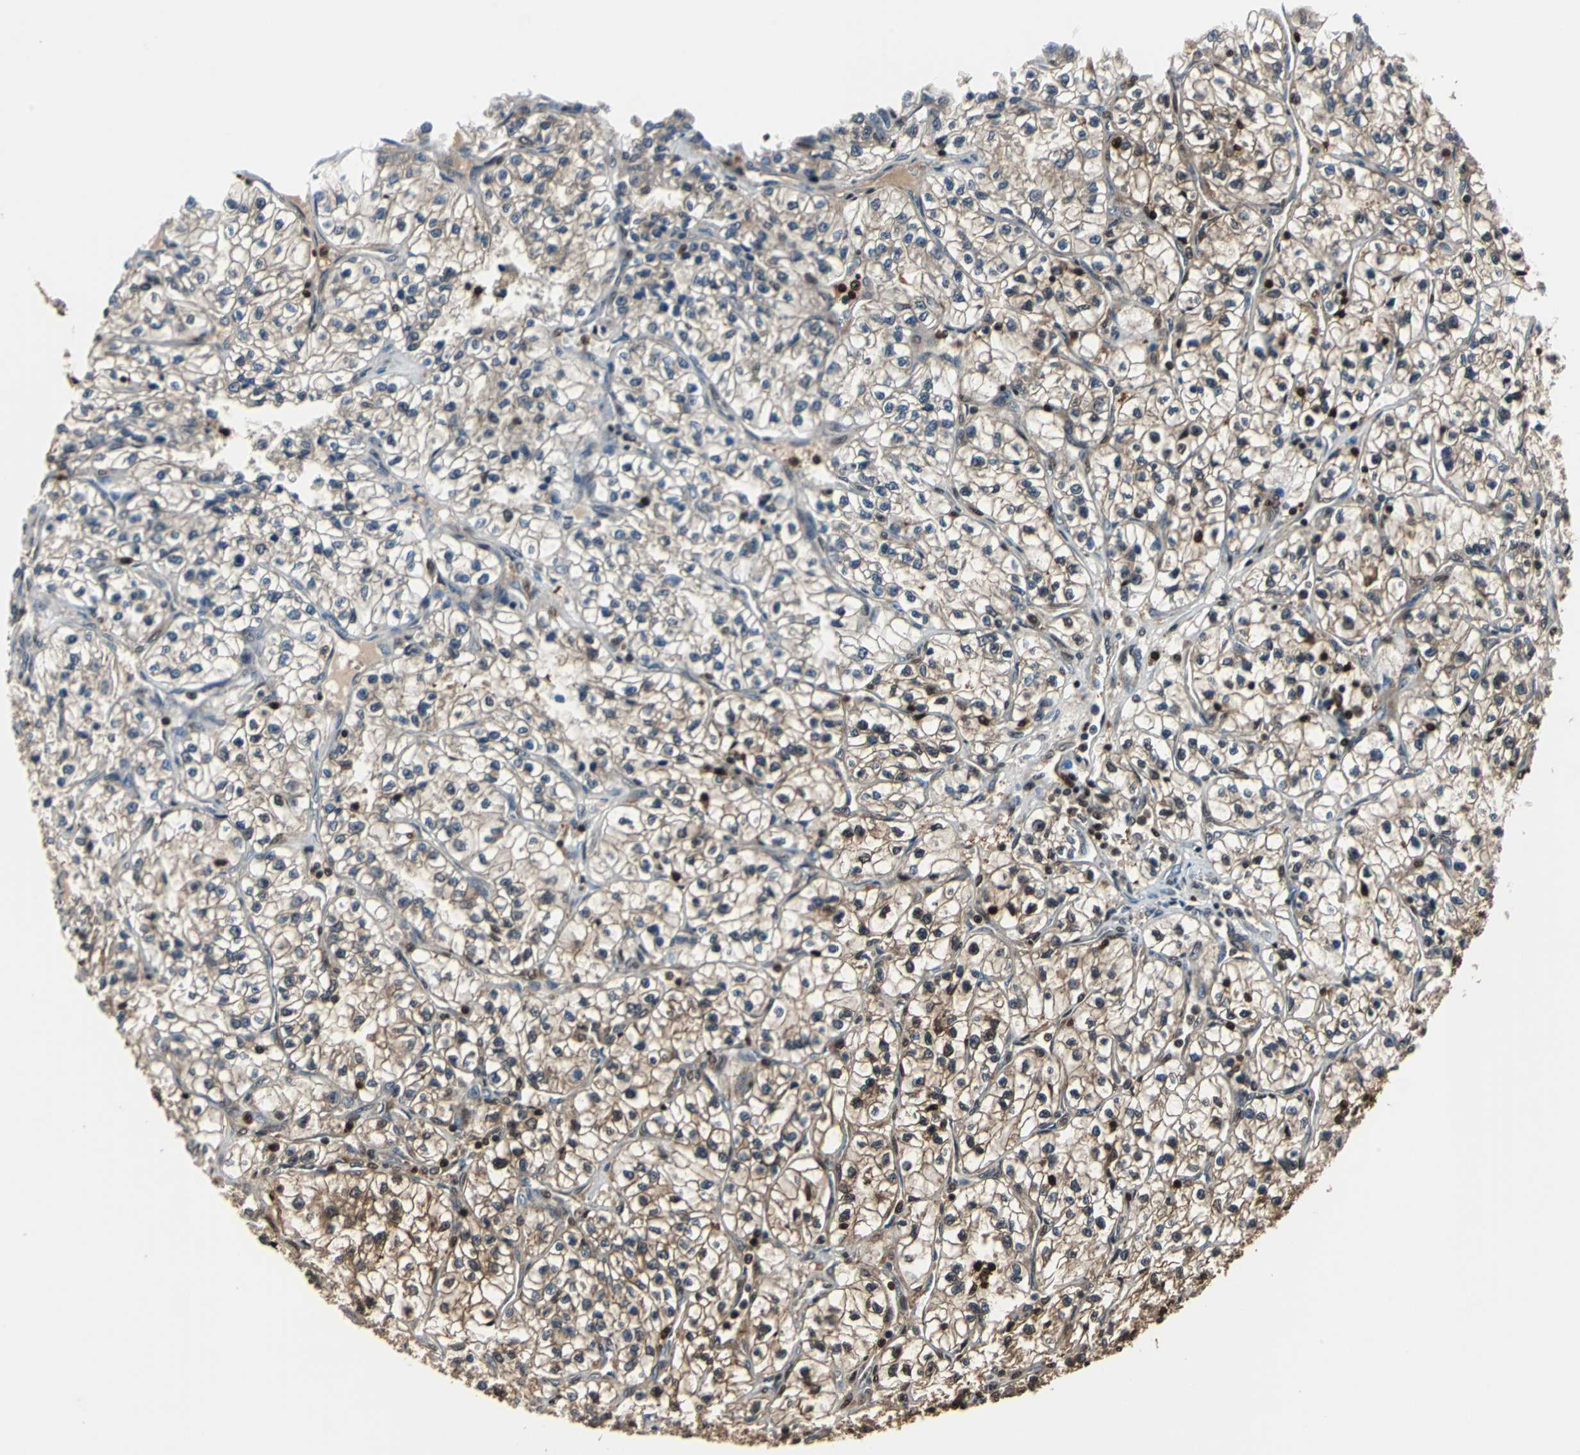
{"staining": {"intensity": "weak", "quantity": "25%-75%", "location": "cytoplasmic/membranous,nuclear"}, "tissue": "renal cancer", "cell_type": "Tumor cells", "image_type": "cancer", "snomed": [{"axis": "morphology", "description": "Adenocarcinoma, NOS"}, {"axis": "topography", "description": "Kidney"}], "caption": "IHC micrograph of neoplastic tissue: renal cancer (adenocarcinoma) stained using immunohistochemistry (IHC) displays low levels of weak protein expression localized specifically in the cytoplasmic/membranous and nuclear of tumor cells, appearing as a cytoplasmic/membranous and nuclear brown color.", "gene": "PSME1", "patient": {"sex": "female", "age": 57}}